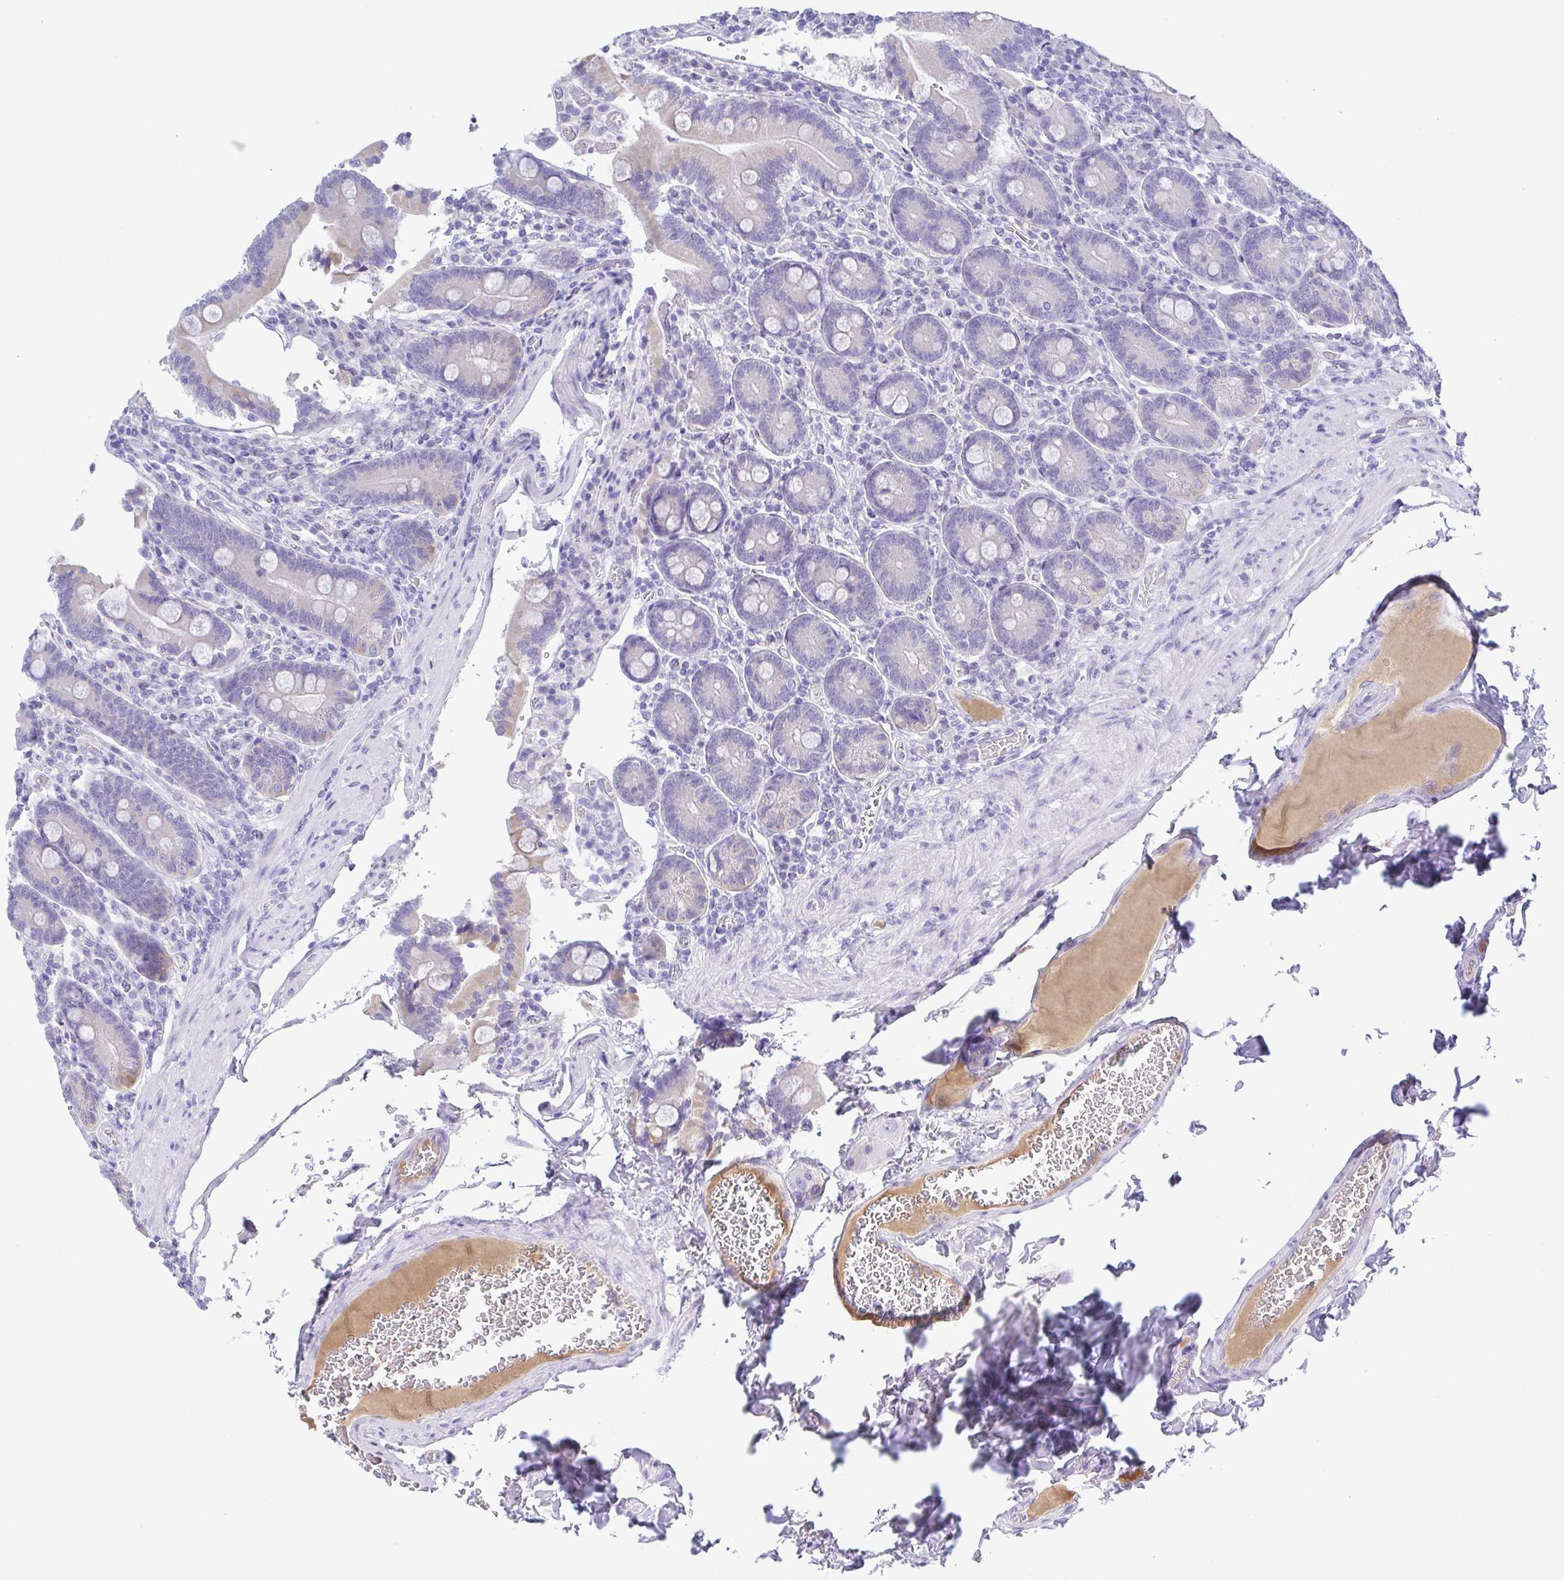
{"staining": {"intensity": "weak", "quantity": "<25%", "location": "cytoplasmic/membranous"}, "tissue": "duodenum", "cell_type": "Glandular cells", "image_type": "normal", "snomed": [{"axis": "morphology", "description": "Normal tissue, NOS"}, {"axis": "topography", "description": "Duodenum"}], "caption": "Immunohistochemistry (IHC) histopathology image of unremarkable duodenum stained for a protein (brown), which shows no positivity in glandular cells.", "gene": "A1BG", "patient": {"sex": "female", "age": 62}}